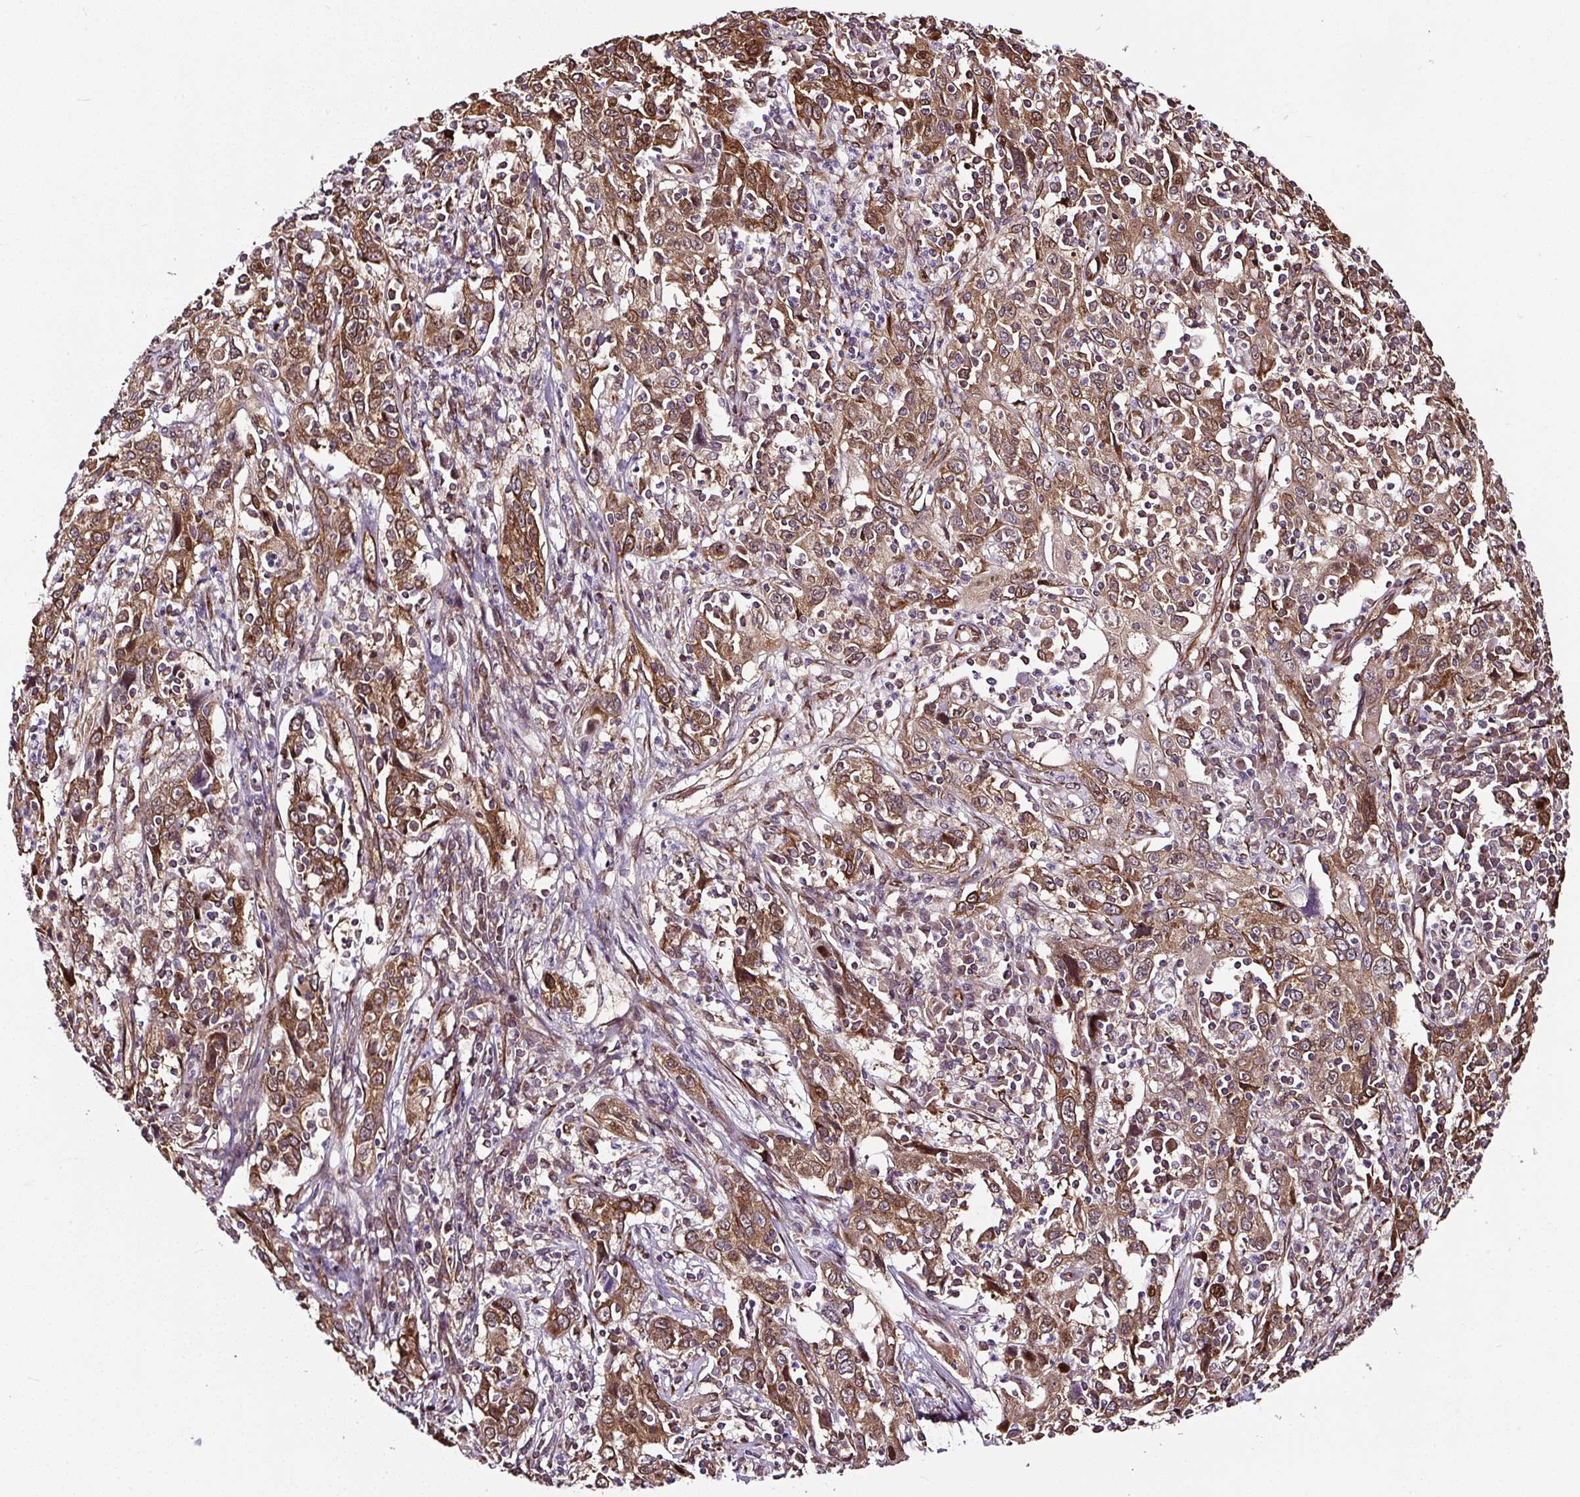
{"staining": {"intensity": "moderate", "quantity": ">75%", "location": "cytoplasmic/membranous"}, "tissue": "cervical cancer", "cell_type": "Tumor cells", "image_type": "cancer", "snomed": [{"axis": "morphology", "description": "Squamous cell carcinoma, NOS"}, {"axis": "topography", "description": "Cervix"}], "caption": "IHC (DAB) staining of squamous cell carcinoma (cervical) demonstrates moderate cytoplasmic/membranous protein staining in about >75% of tumor cells.", "gene": "KDM4E", "patient": {"sex": "female", "age": 46}}